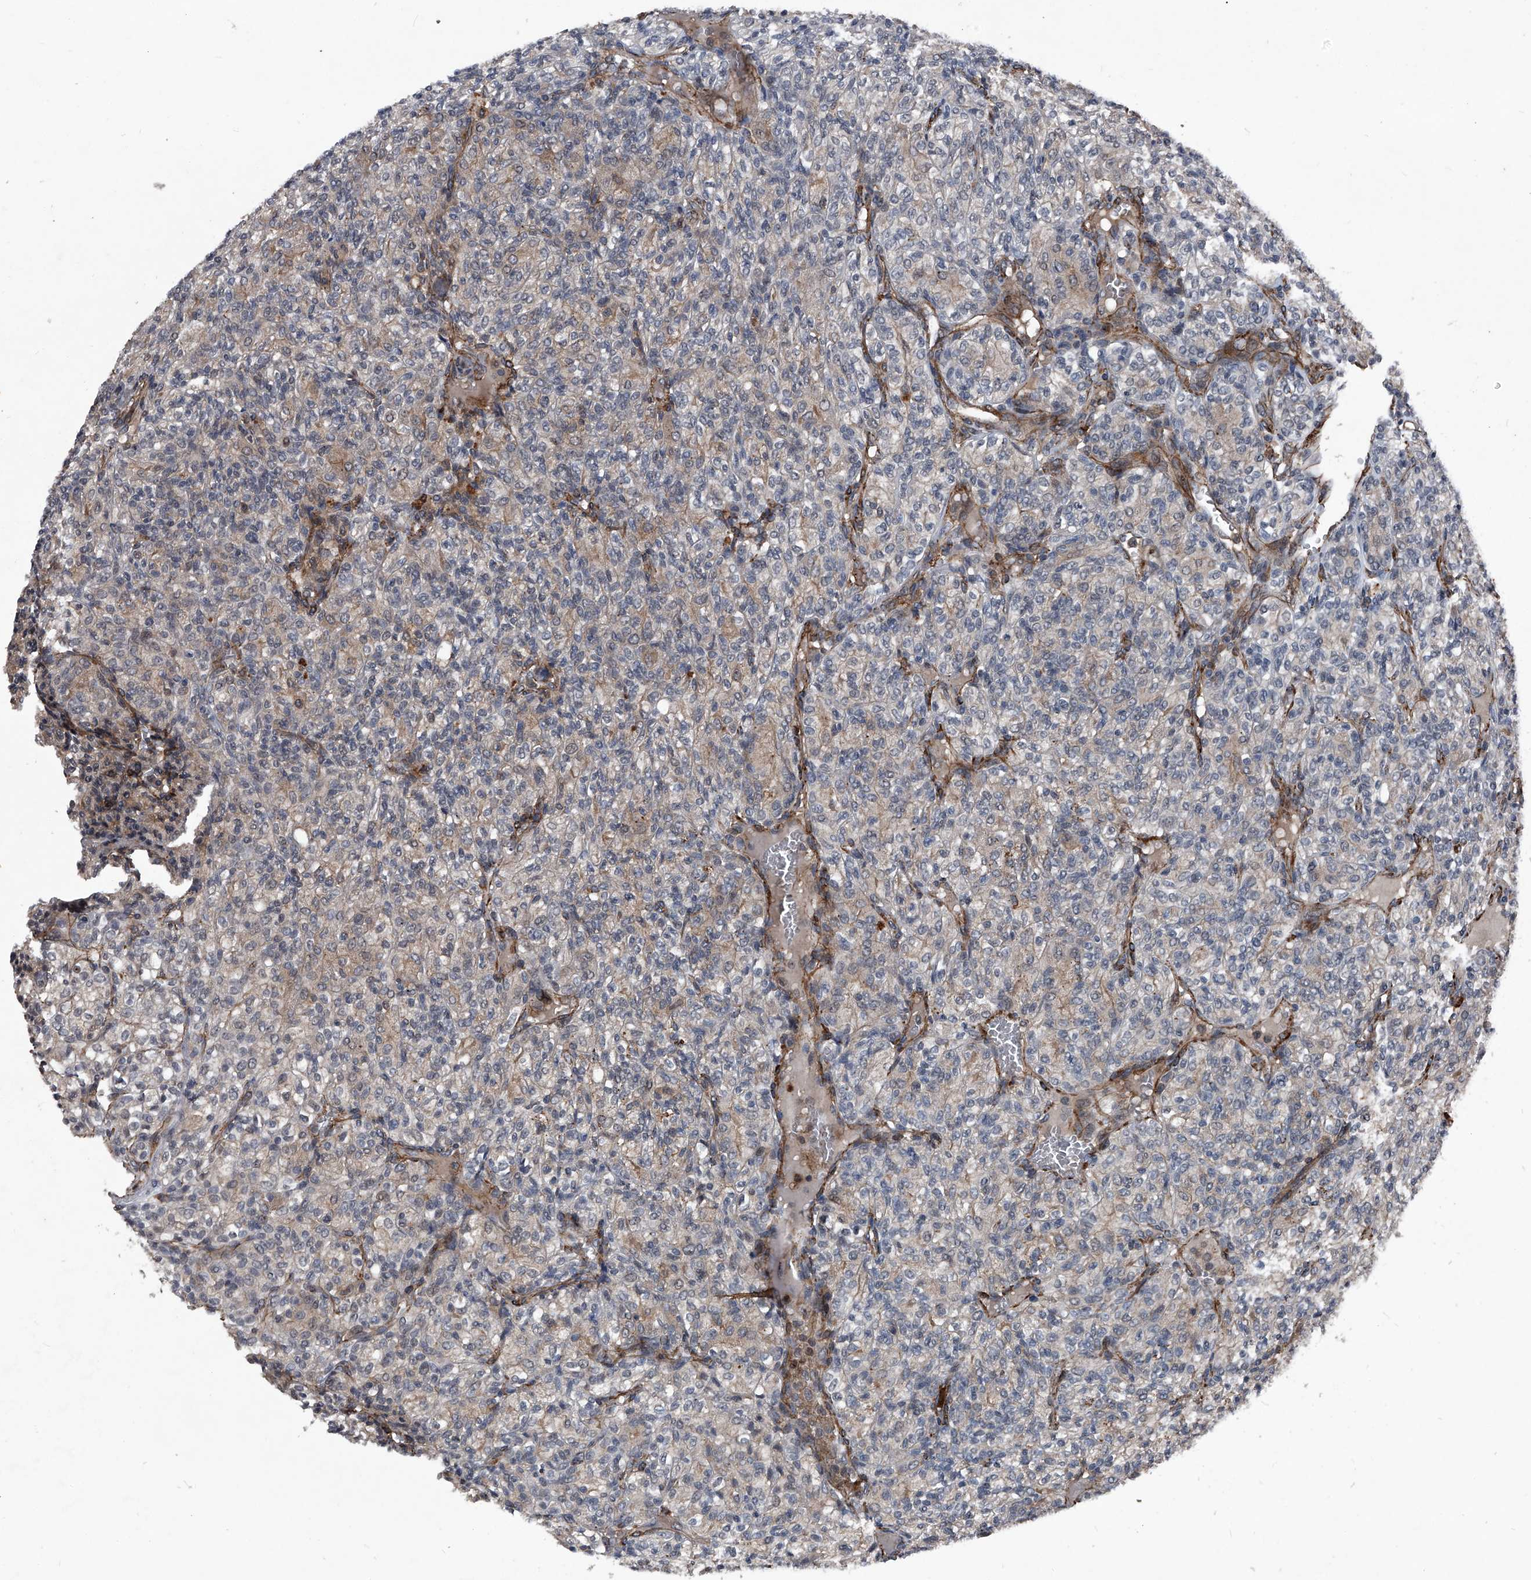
{"staining": {"intensity": "weak", "quantity": "<25%", "location": "cytoplasmic/membranous"}, "tissue": "renal cancer", "cell_type": "Tumor cells", "image_type": "cancer", "snomed": [{"axis": "morphology", "description": "Adenocarcinoma, NOS"}, {"axis": "topography", "description": "Kidney"}], "caption": "Tumor cells are negative for protein expression in human adenocarcinoma (renal).", "gene": "MAPKAP1", "patient": {"sex": "male", "age": 77}}